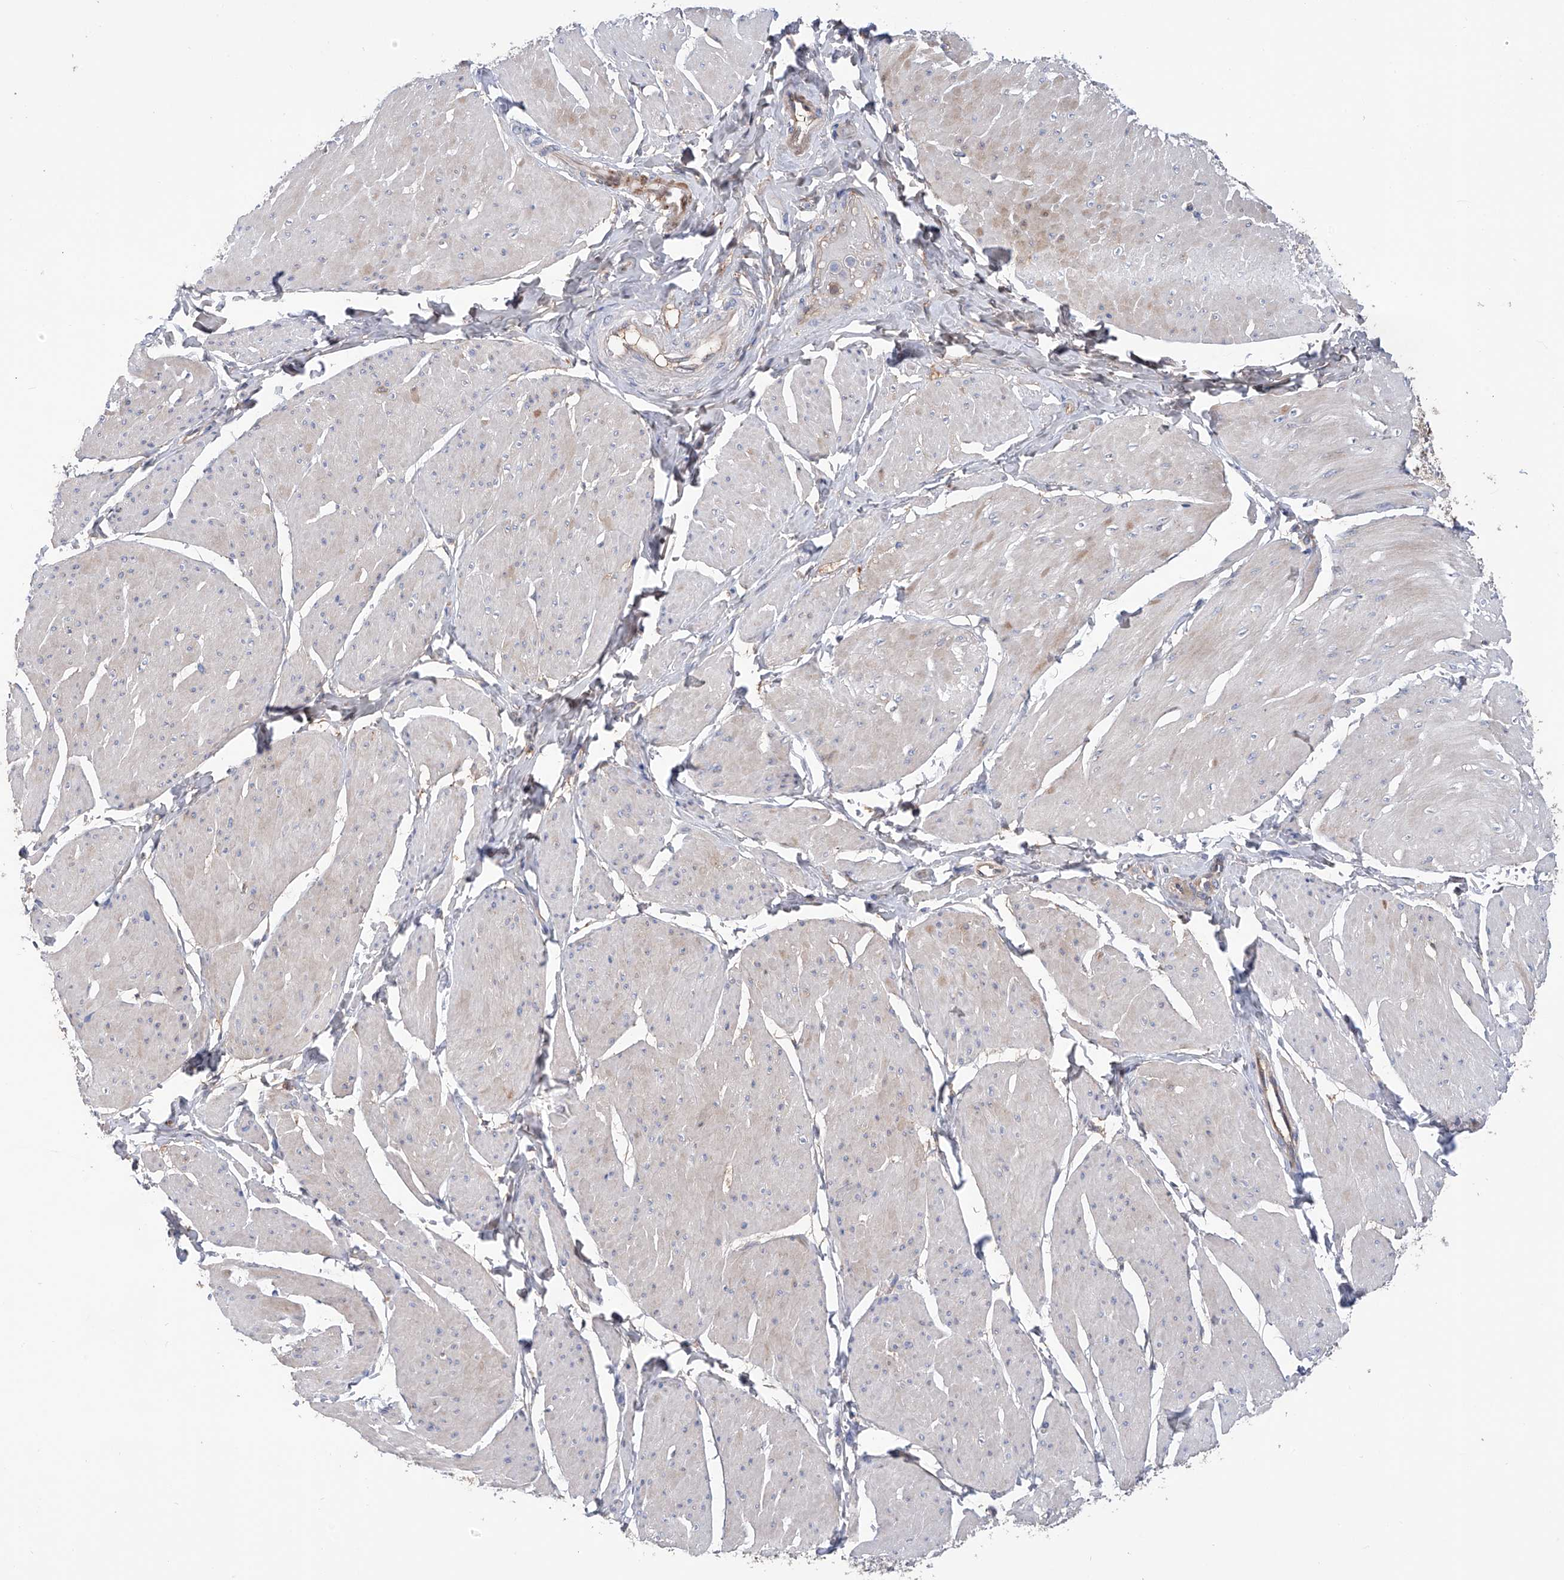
{"staining": {"intensity": "weak", "quantity": "25%-75%", "location": "cytoplasmic/membranous"}, "tissue": "smooth muscle", "cell_type": "Smooth muscle cells", "image_type": "normal", "snomed": [{"axis": "morphology", "description": "Urothelial carcinoma, High grade"}, {"axis": "topography", "description": "Urinary bladder"}], "caption": "Immunohistochemical staining of normal smooth muscle reveals low levels of weak cytoplasmic/membranous staining in about 25%-75% of smooth muscle cells. Ihc stains the protein in brown and the nuclei are stained blue.", "gene": "NUDT17", "patient": {"sex": "male", "age": 46}}